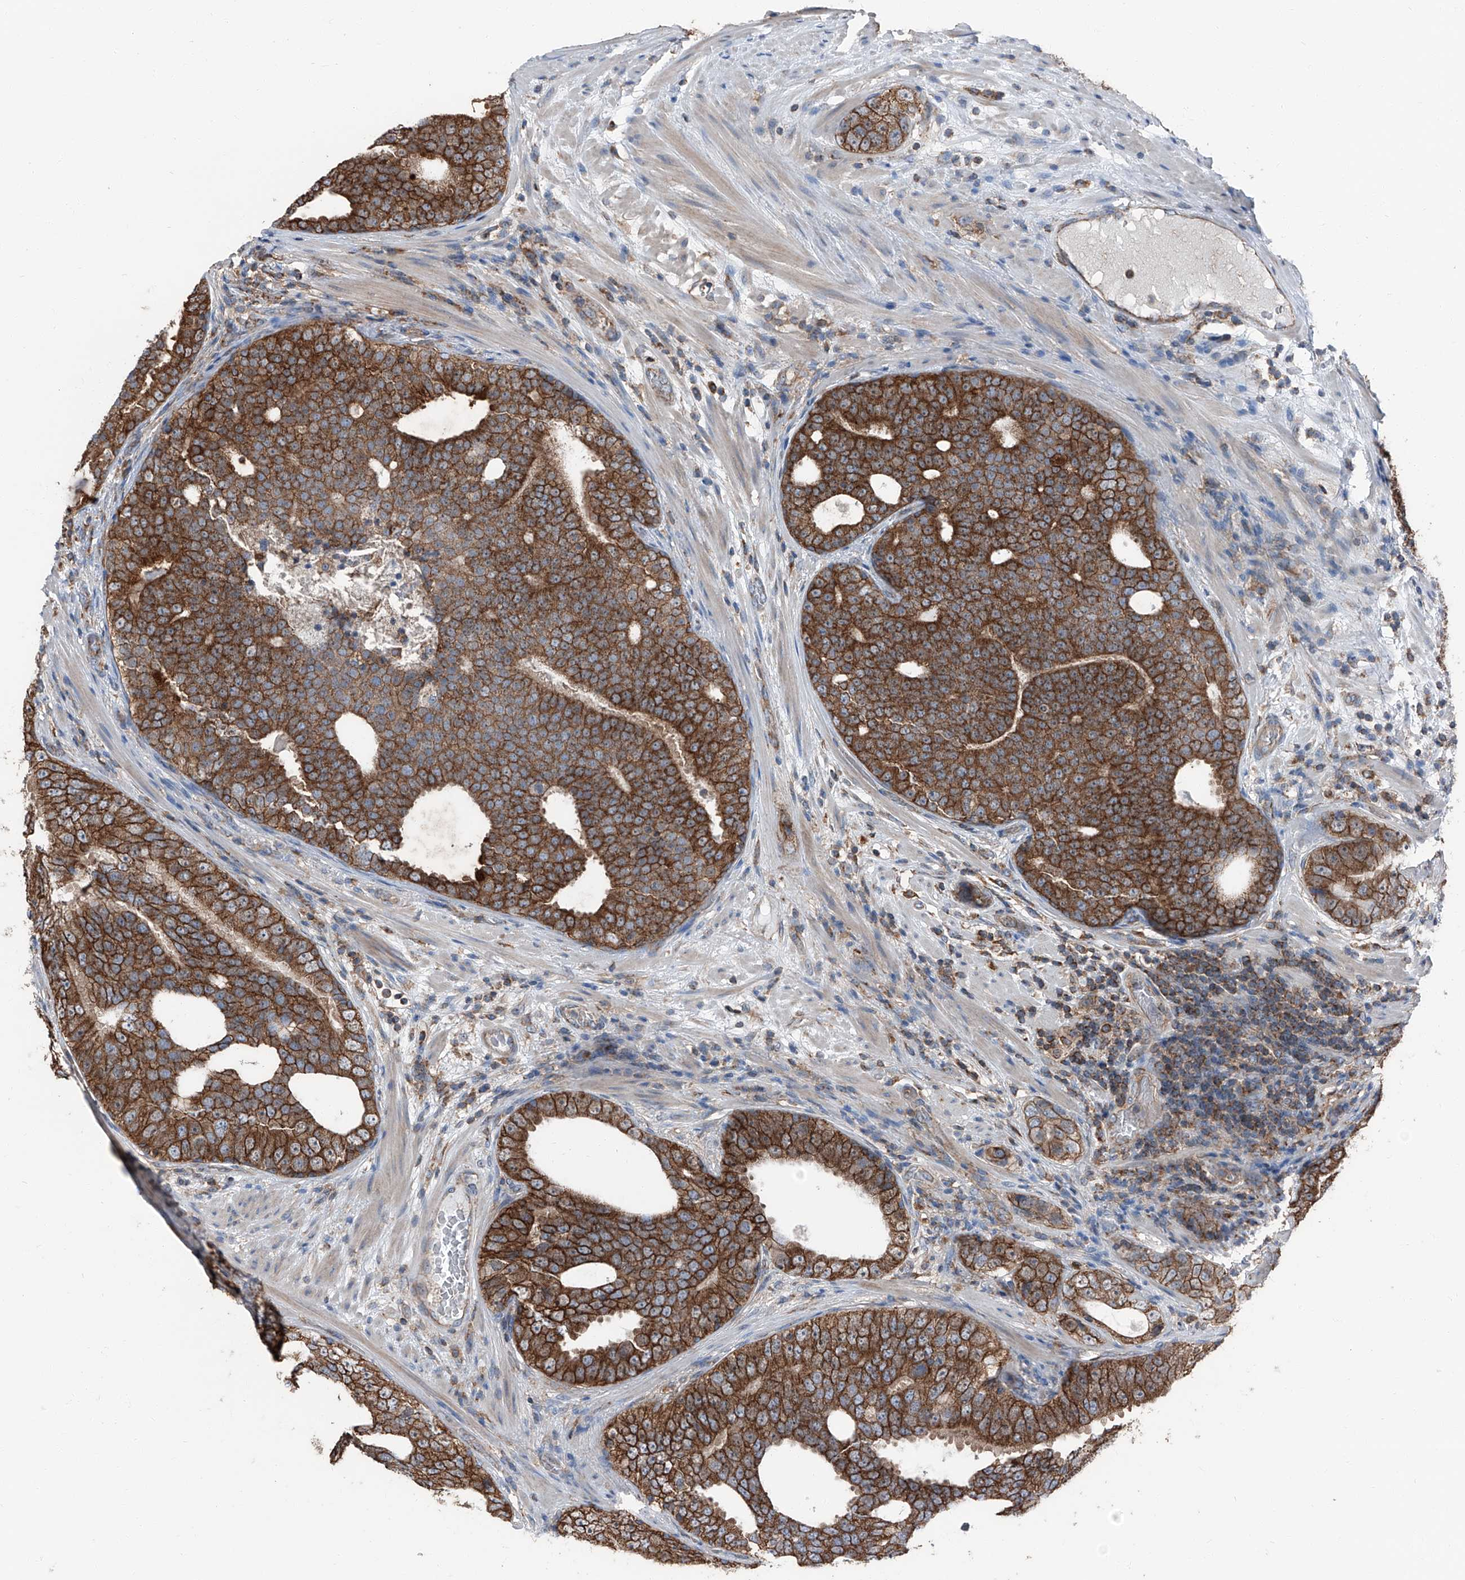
{"staining": {"intensity": "strong", "quantity": ">75%", "location": "cytoplasmic/membranous"}, "tissue": "prostate cancer", "cell_type": "Tumor cells", "image_type": "cancer", "snomed": [{"axis": "morphology", "description": "Adenocarcinoma, High grade"}, {"axis": "topography", "description": "Prostate"}], "caption": "Human prostate cancer (high-grade adenocarcinoma) stained for a protein (brown) demonstrates strong cytoplasmic/membranous positive staining in approximately >75% of tumor cells.", "gene": "GPR142", "patient": {"sex": "male", "age": 56}}